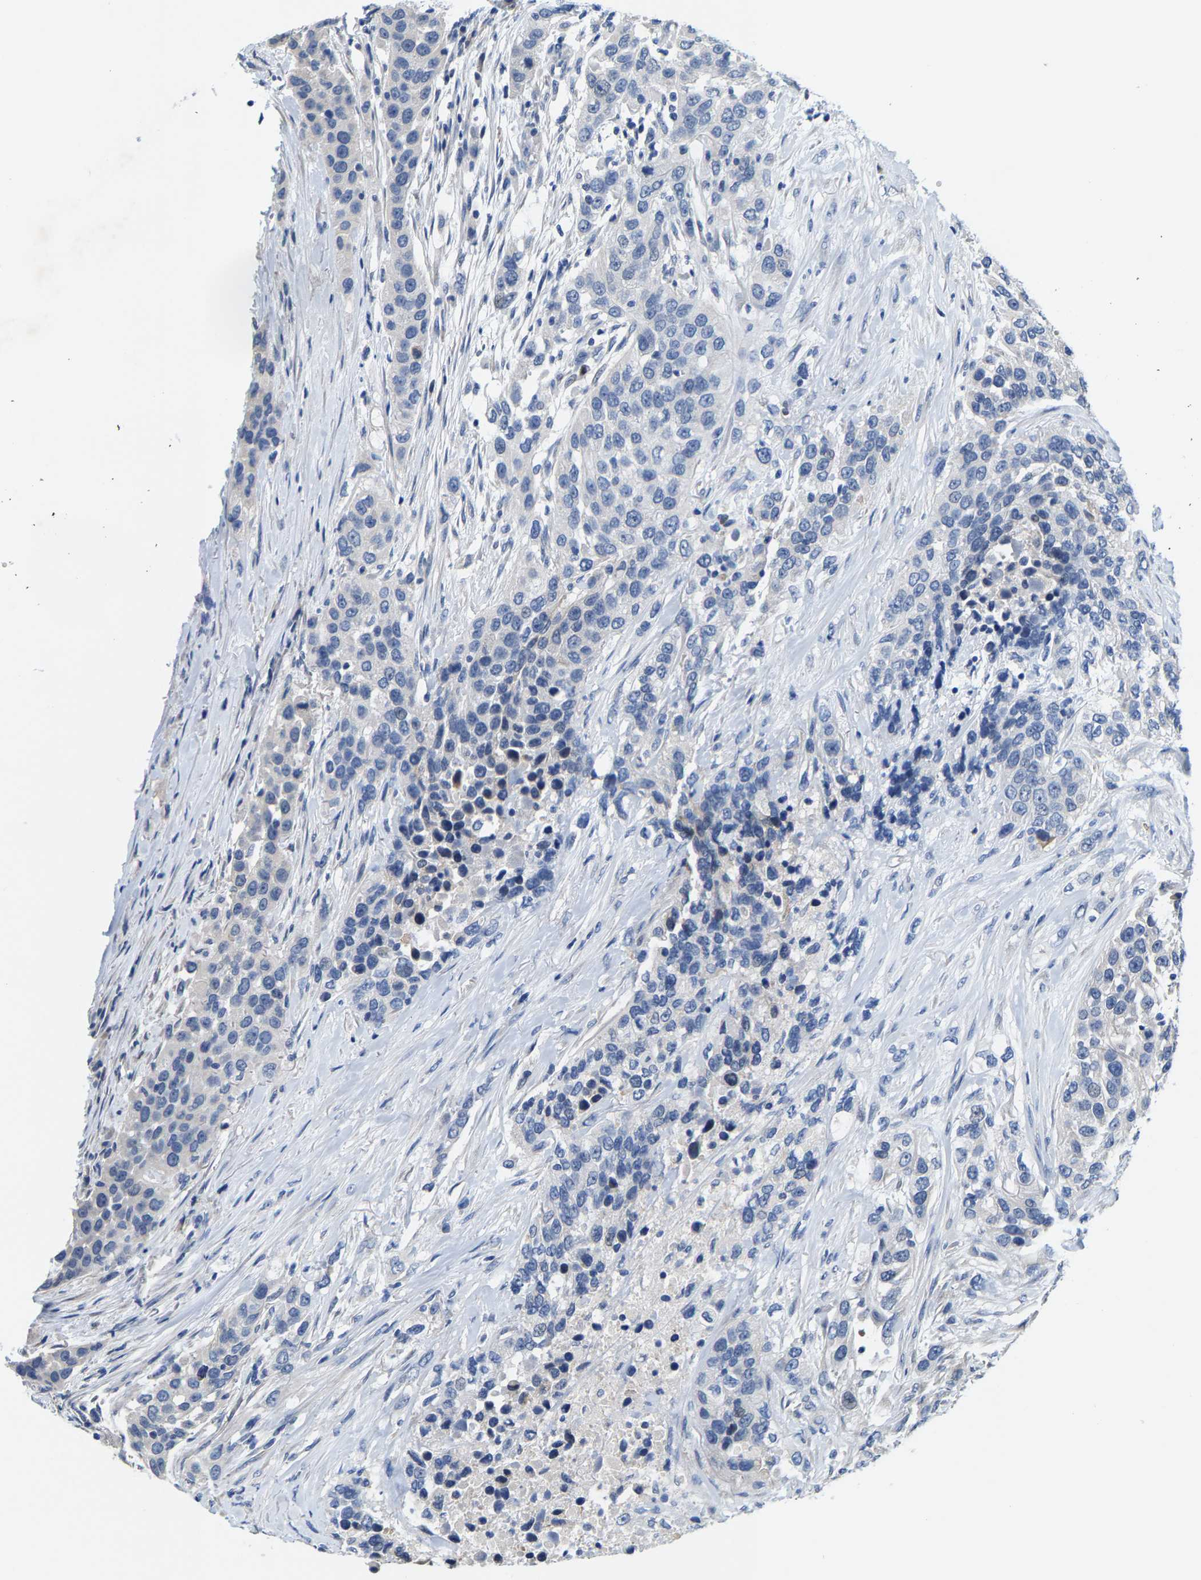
{"staining": {"intensity": "negative", "quantity": "none", "location": "none"}, "tissue": "urothelial cancer", "cell_type": "Tumor cells", "image_type": "cancer", "snomed": [{"axis": "morphology", "description": "Urothelial carcinoma, High grade"}, {"axis": "topography", "description": "Urinary bladder"}], "caption": "This is a histopathology image of immunohistochemistry (IHC) staining of urothelial carcinoma (high-grade), which shows no expression in tumor cells. (Immunohistochemistry (ihc), brightfield microscopy, high magnification).", "gene": "KLHL1", "patient": {"sex": "female", "age": 80}}